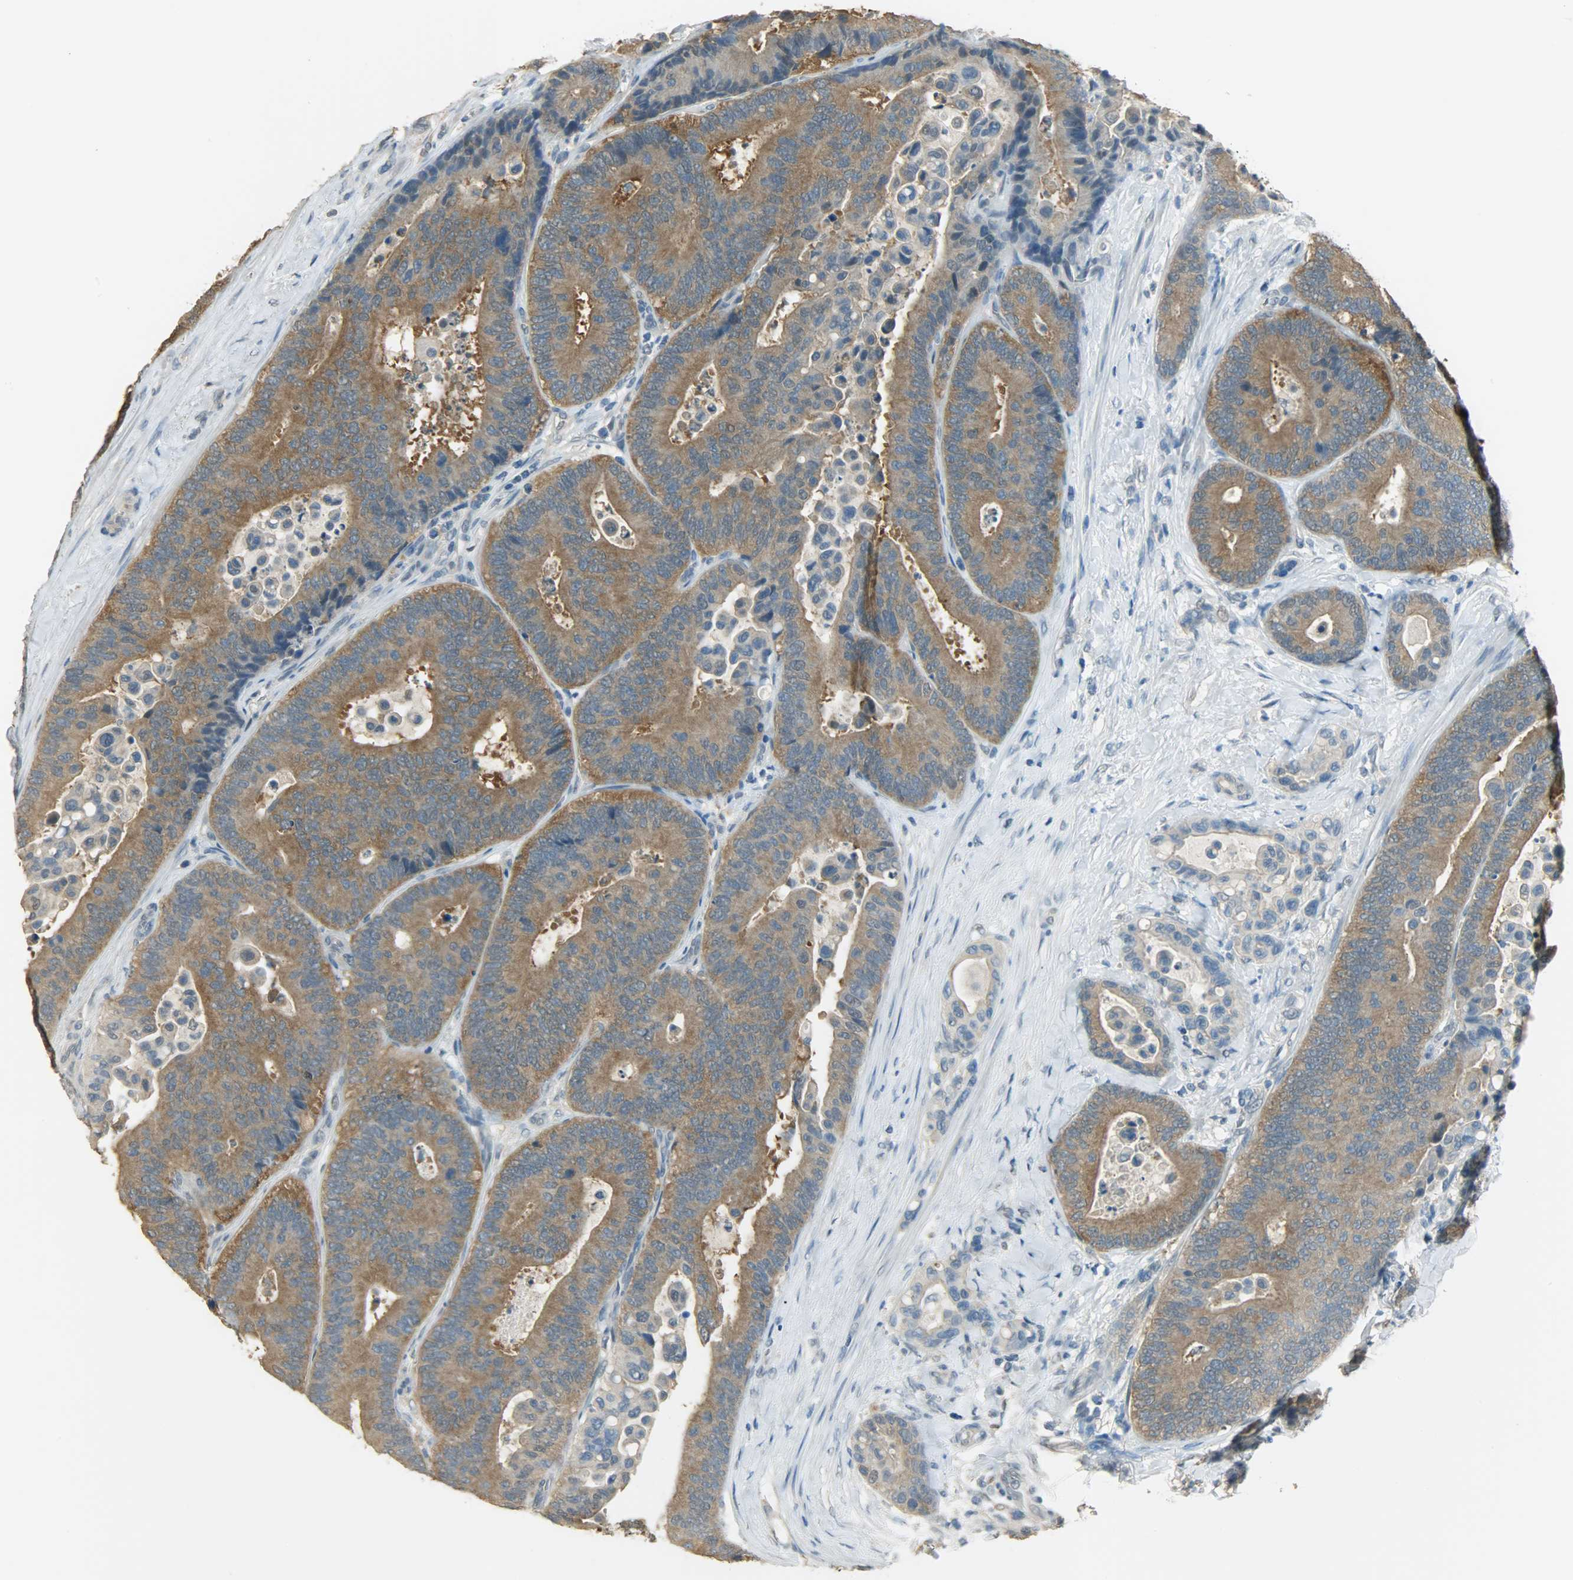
{"staining": {"intensity": "strong", "quantity": ">75%", "location": "cytoplasmic/membranous"}, "tissue": "colorectal cancer", "cell_type": "Tumor cells", "image_type": "cancer", "snomed": [{"axis": "morphology", "description": "Normal tissue, NOS"}, {"axis": "morphology", "description": "Adenocarcinoma, NOS"}, {"axis": "topography", "description": "Colon"}], "caption": "Colorectal cancer stained for a protein (brown) reveals strong cytoplasmic/membranous positive positivity in approximately >75% of tumor cells.", "gene": "PRMT5", "patient": {"sex": "male", "age": 82}}